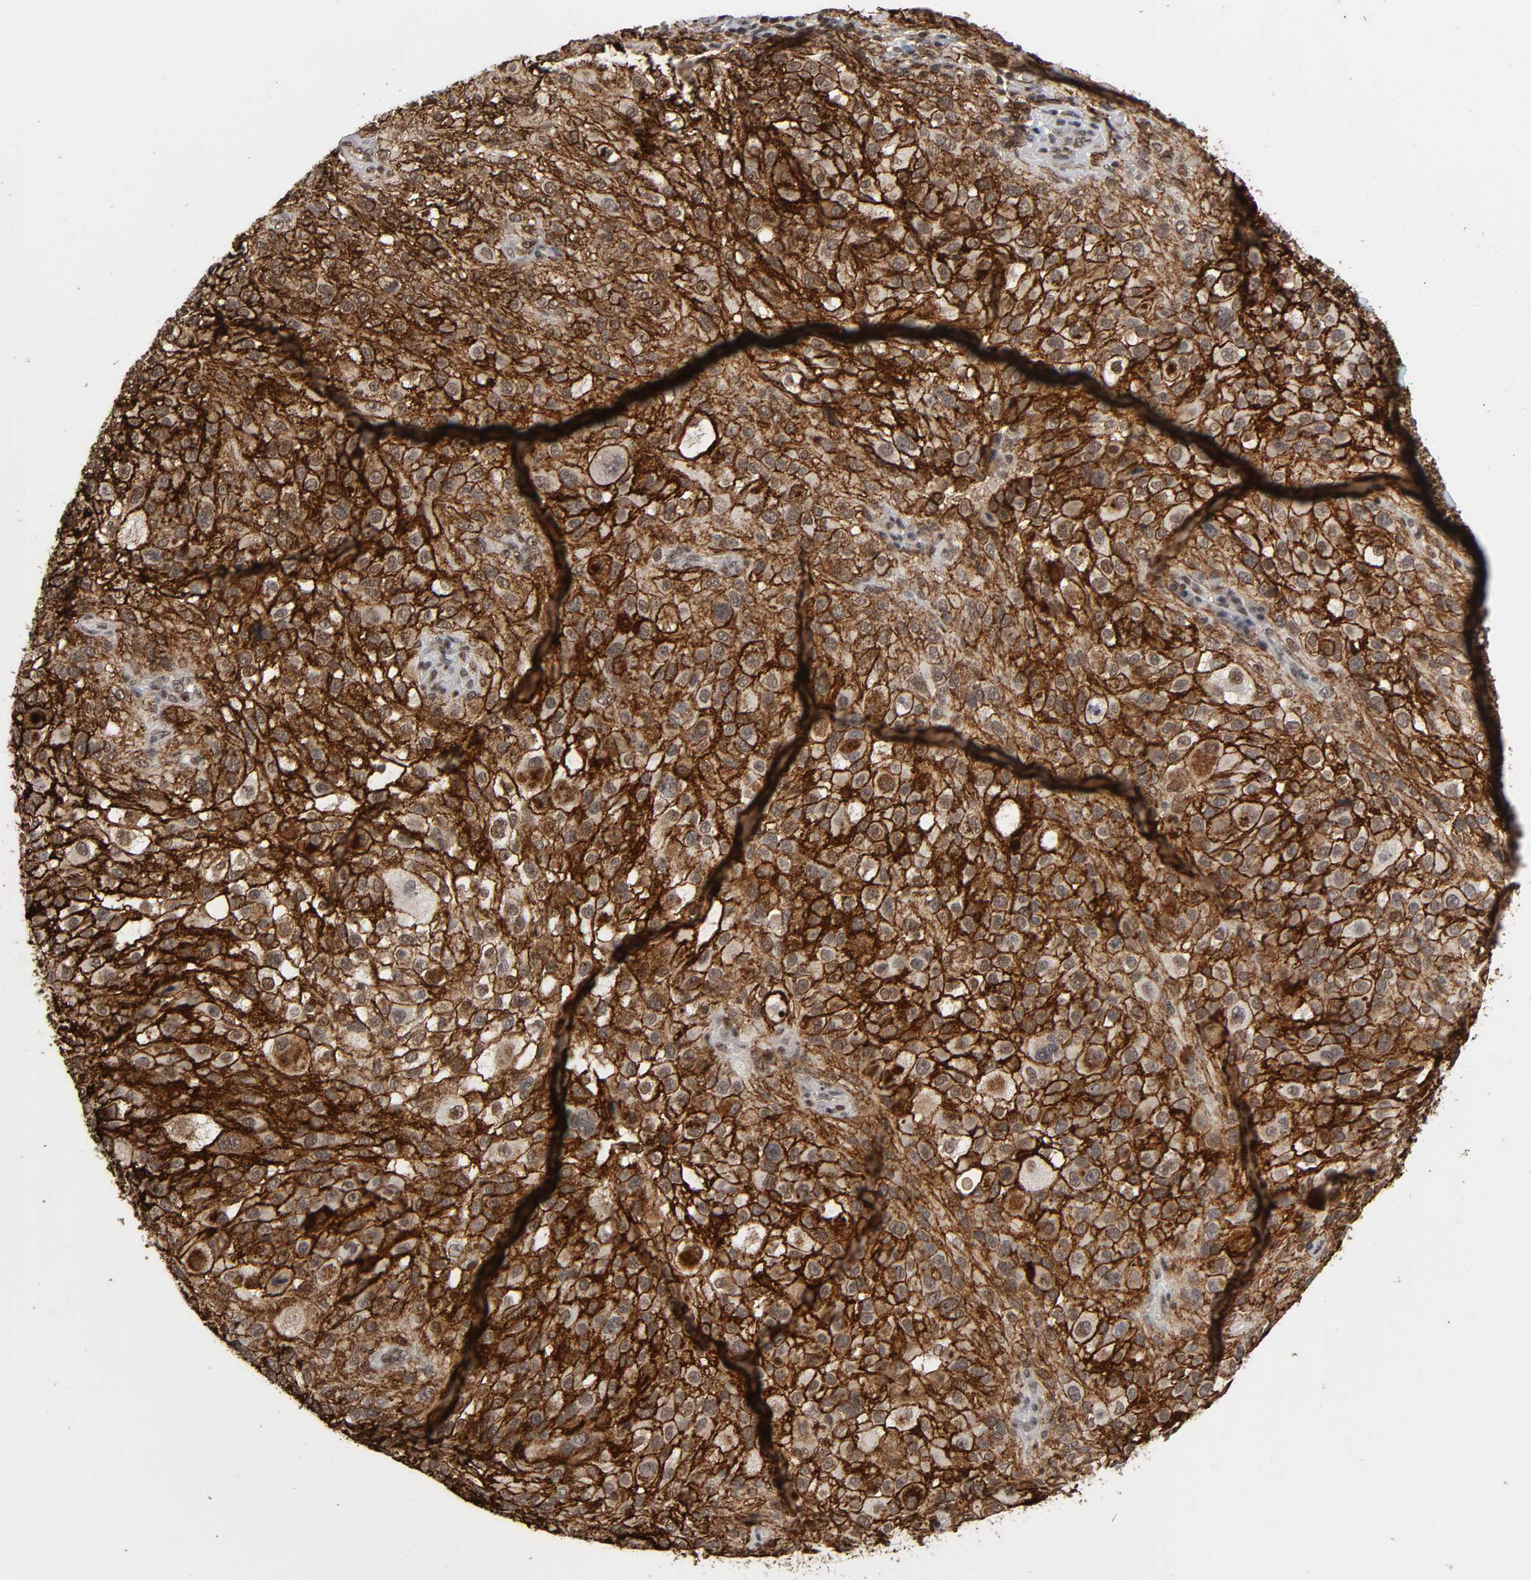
{"staining": {"intensity": "strong", "quantity": "25%-75%", "location": "cytoplasmic/membranous,nuclear"}, "tissue": "melanoma", "cell_type": "Tumor cells", "image_type": "cancer", "snomed": [{"axis": "morphology", "description": "Necrosis, NOS"}, {"axis": "morphology", "description": "Malignant melanoma, NOS"}, {"axis": "topography", "description": "Skin"}], "caption": "IHC image of human melanoma stained for a protein (brown), which demonstrates high levels of strong cytoplasmic/membranous and nuclear expression in approximately 25%-75% of tumor cells.", "gene": "AHNAK2", "patient": {"sex": "female", "age": 87}}